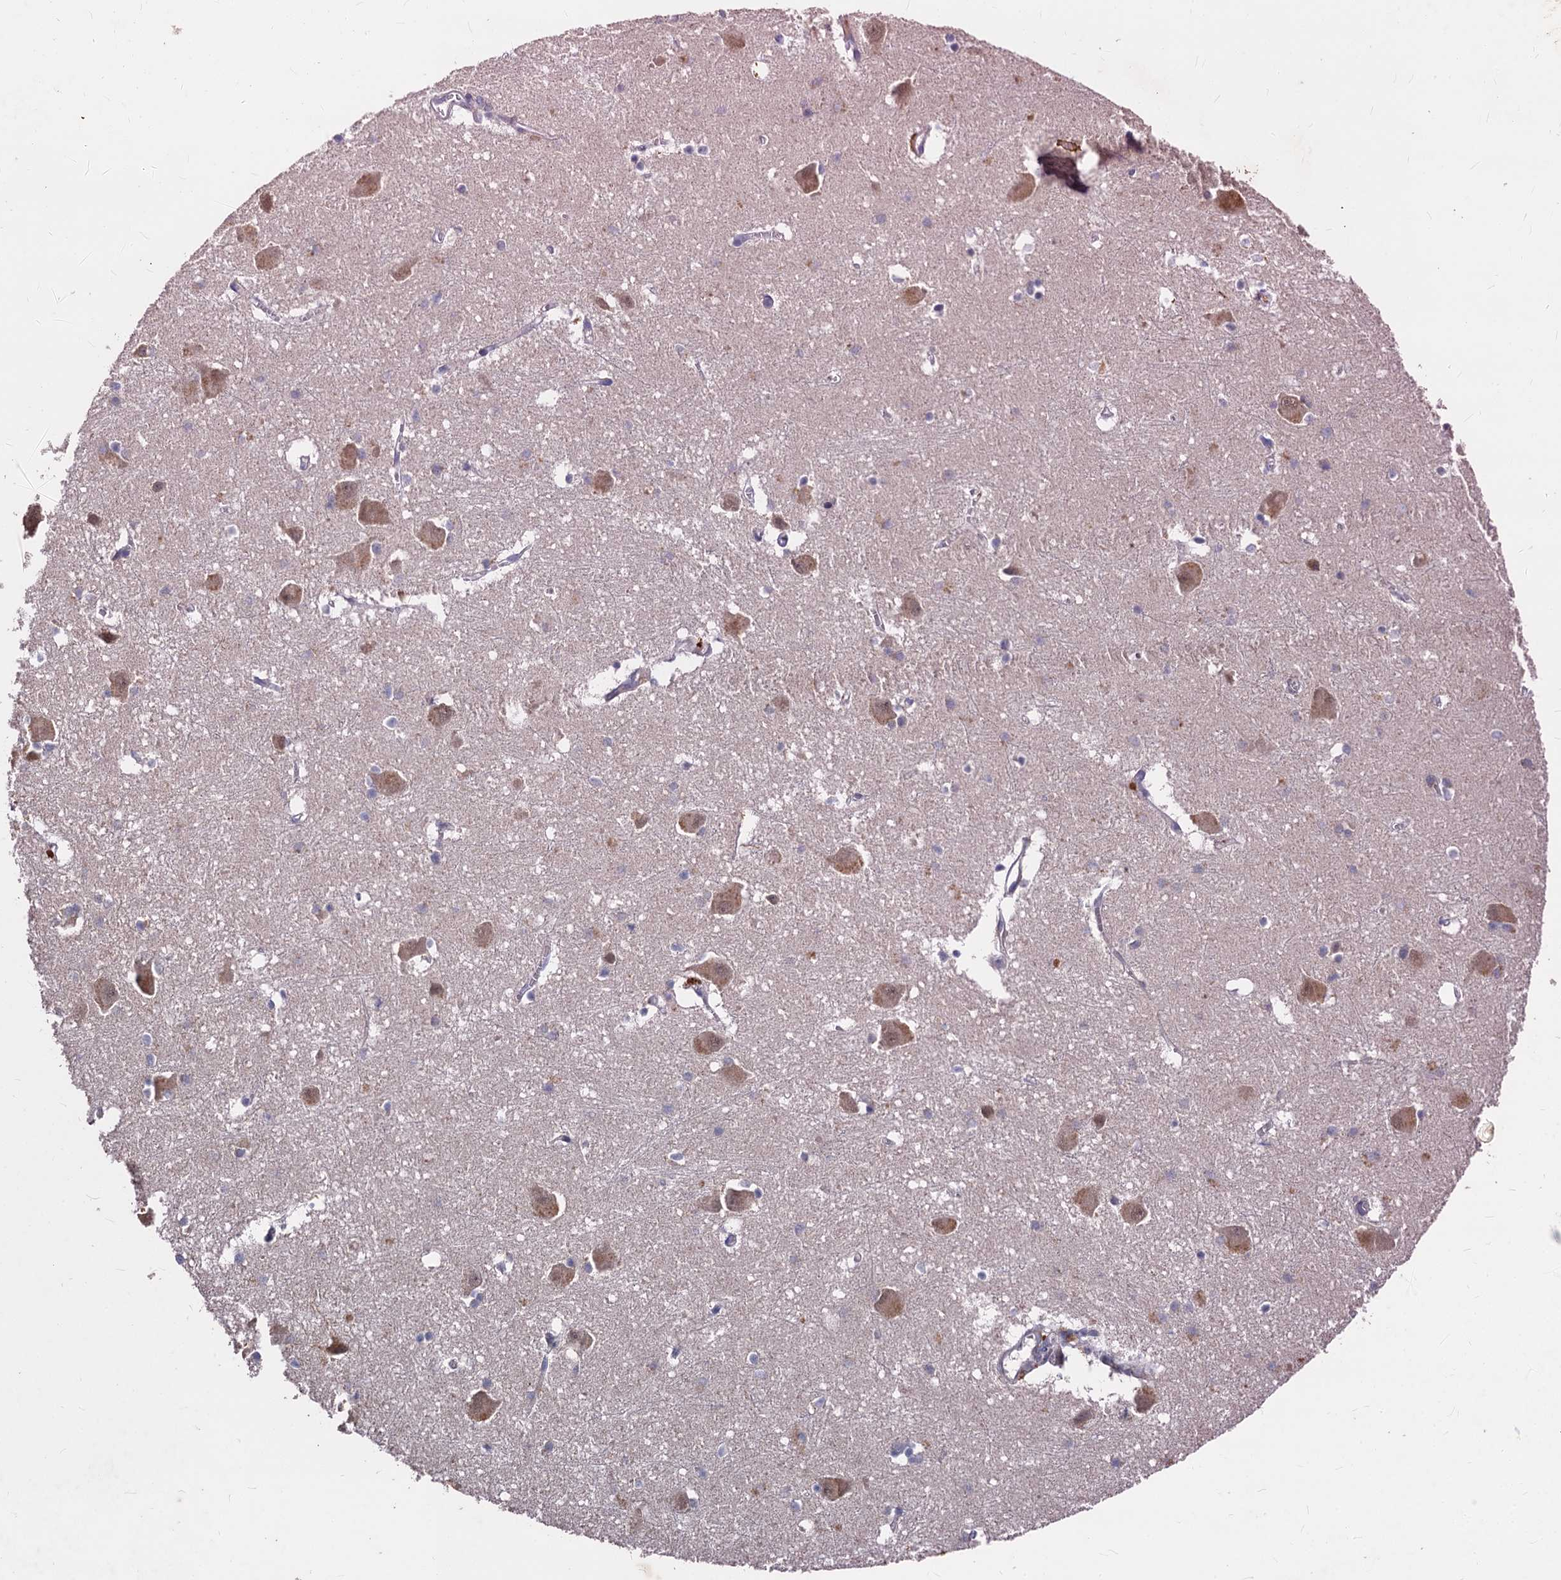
{"staining": {"intensity": "weak", "quantity": "<25%", "location": "cytoplasmic/membranous"}, "tissue": "caudate", "cell_type": "Glial cells", "image_type": "normal", "snomed": [{"axis": "morphology", "description": "Normal tissue, NOS"}, {"axis": "topography", "description": "Lateral ventricle wall"}], "caption": "Glial cells are negative for protein expression in benign human caudate. (DAB immunohistochemistry (IHC), high magnification).", "gene": "CCDC184", "patient": {"sex": "male", "age": 37}}